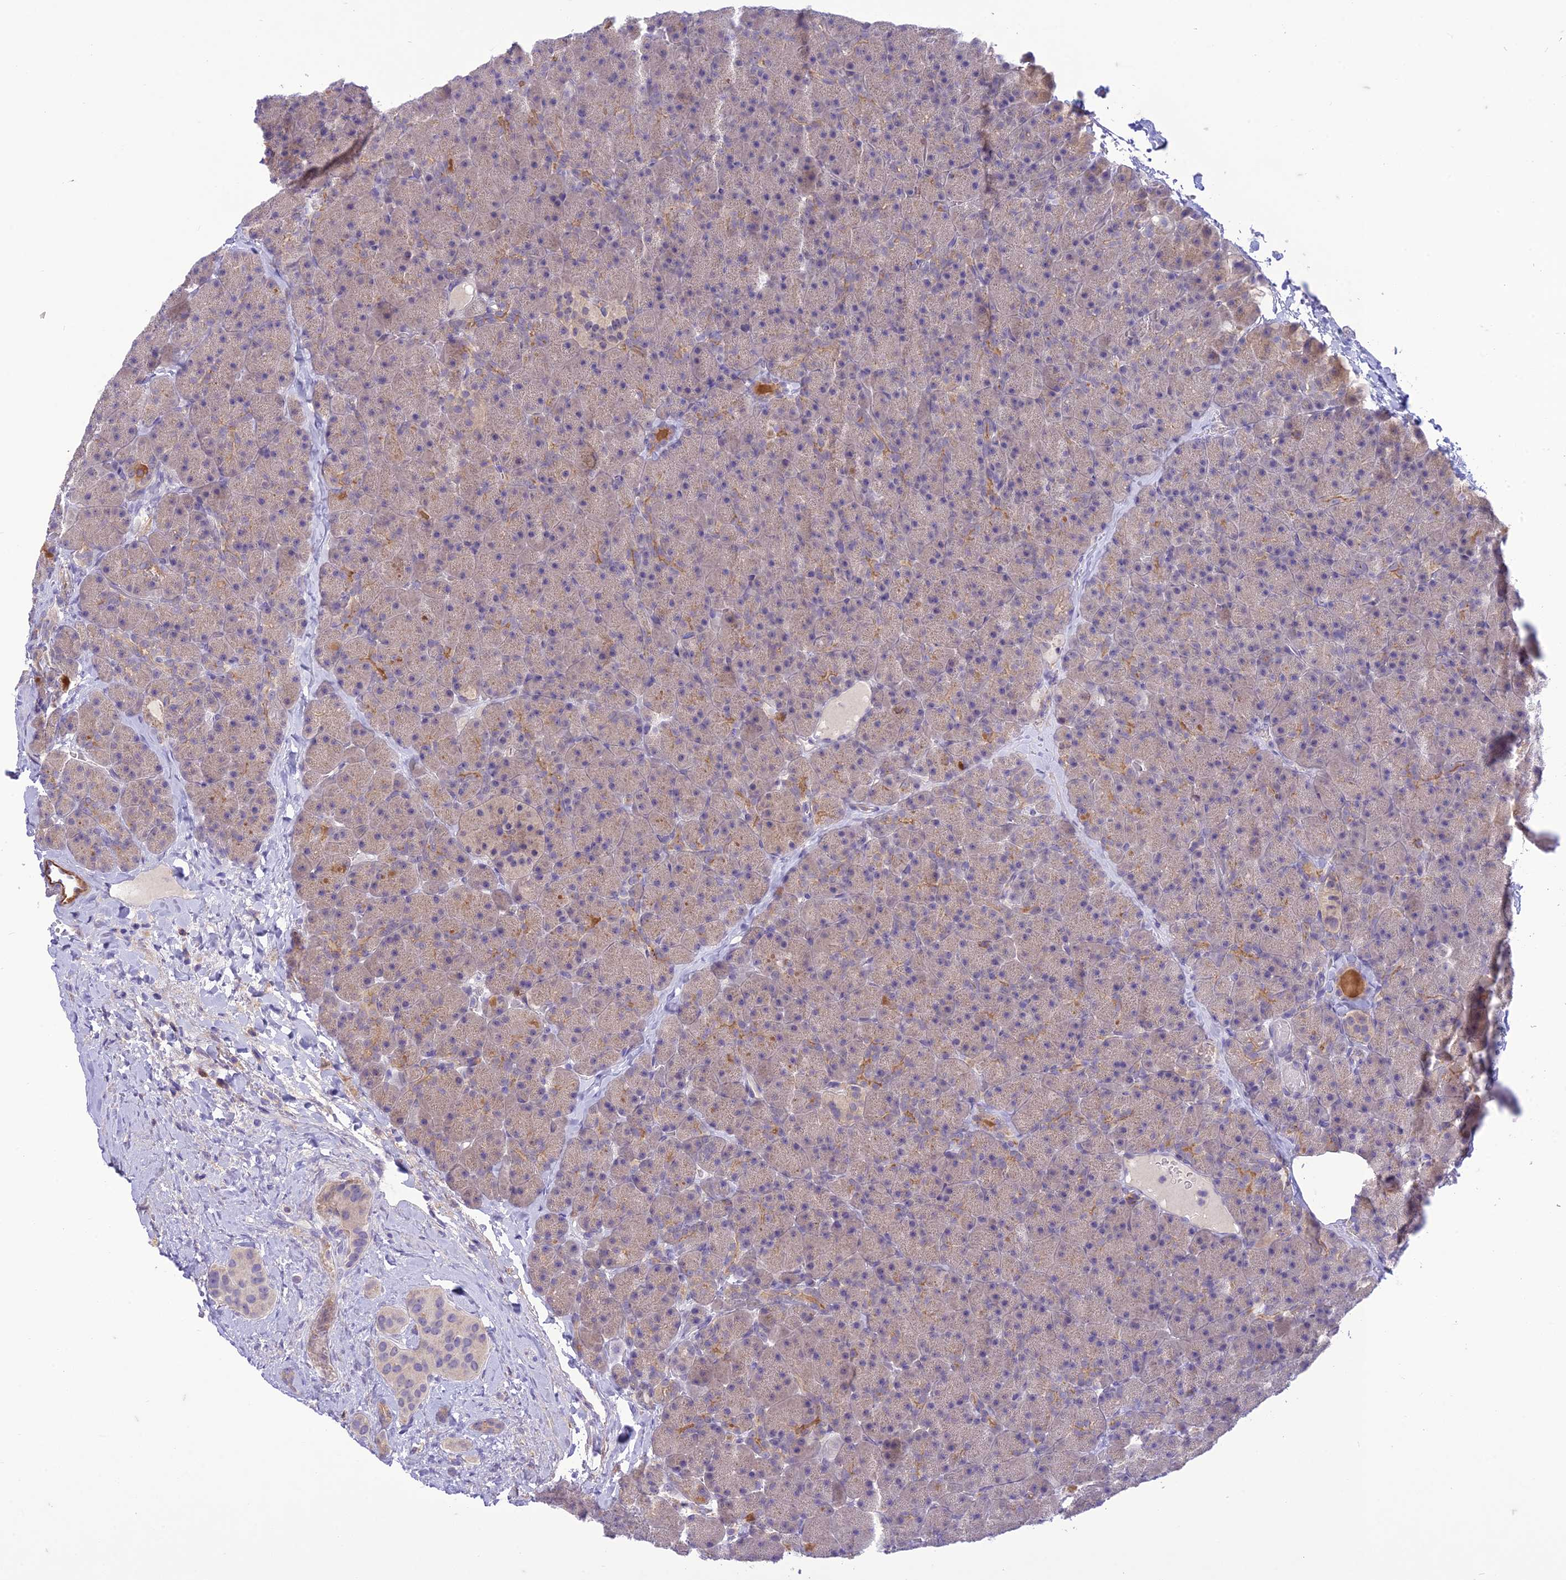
{"staining": {"intensity": "weak", "quantity": "<25%", "location": "cytoplasmic/membranous"}, "tissue": "pancreas", "cell_type": "Exocrine glandular cells", "image_type": "normal", "snomed": [{"axis": "morphology", "description": "Normal tissue, NOS"}, {"axis": "topography", "description": "Pancreas"}], "caption": "Immunohistochemical staining of benign pancreas demonstrates no significant expression in exocrine glandular cells. (Immunohistochemistry, brightfield microscopy, high magnification).", "gene": "ITGAE", "patient": {"sex": "male", "age": 36}}